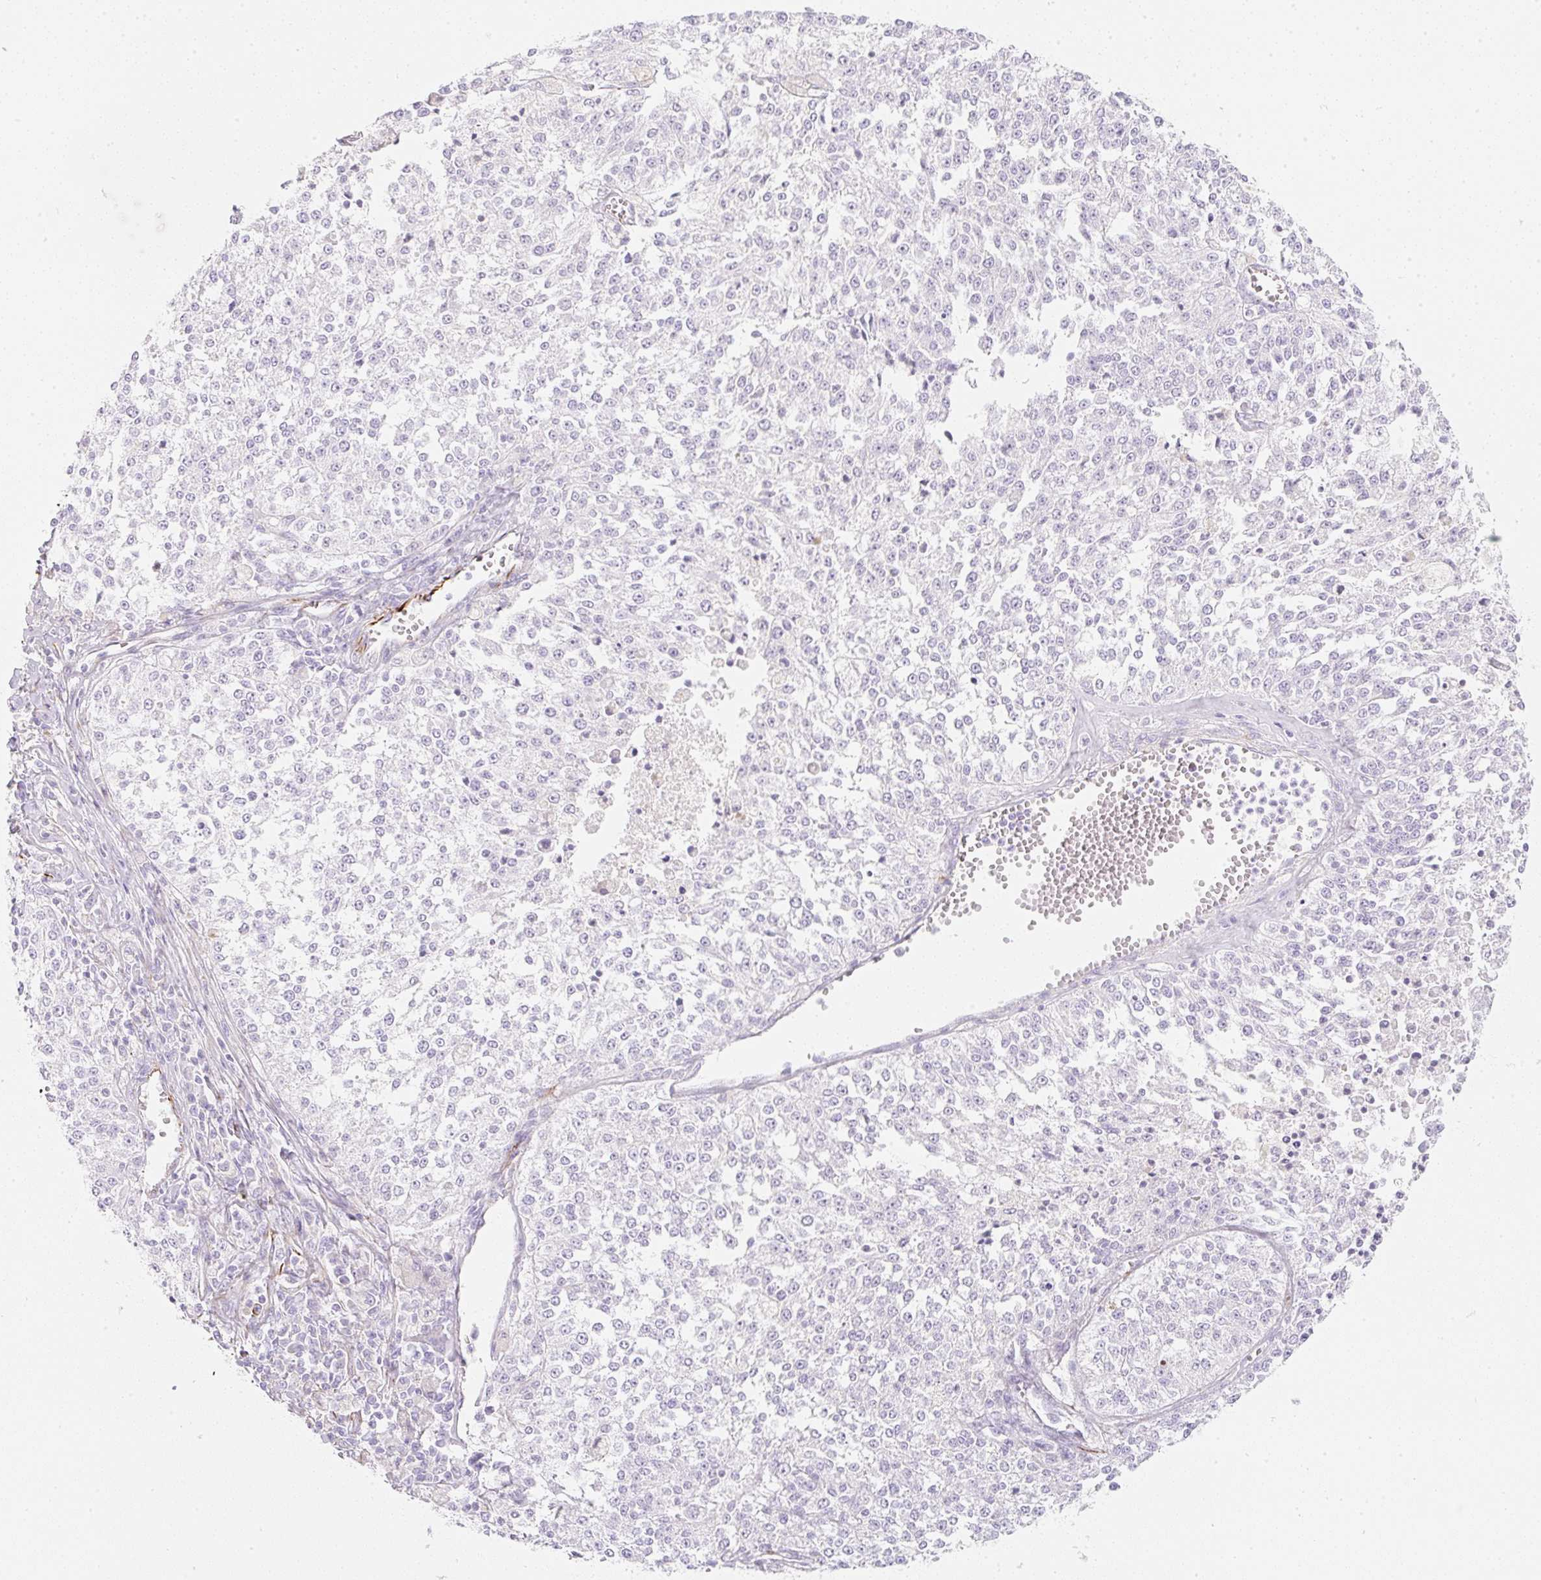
{"staining": {"intensity": "negative", "quantity": "none", "location": "none"}, "tissue": "melanoma", "cell_type": "Tumor cells", "image_type": "cancer", "snomed": [{"axis": "morphology", "description": "Malignant melanoma, NOS"}, {"axis": "topography", "description": "Skin"}], "caption": "A micrograph of malignant melanoma stained for a protein shows no brown staining in tumor cells.", "gene": "ZNF689", "patient": {"sex": "female", "age": 64}}